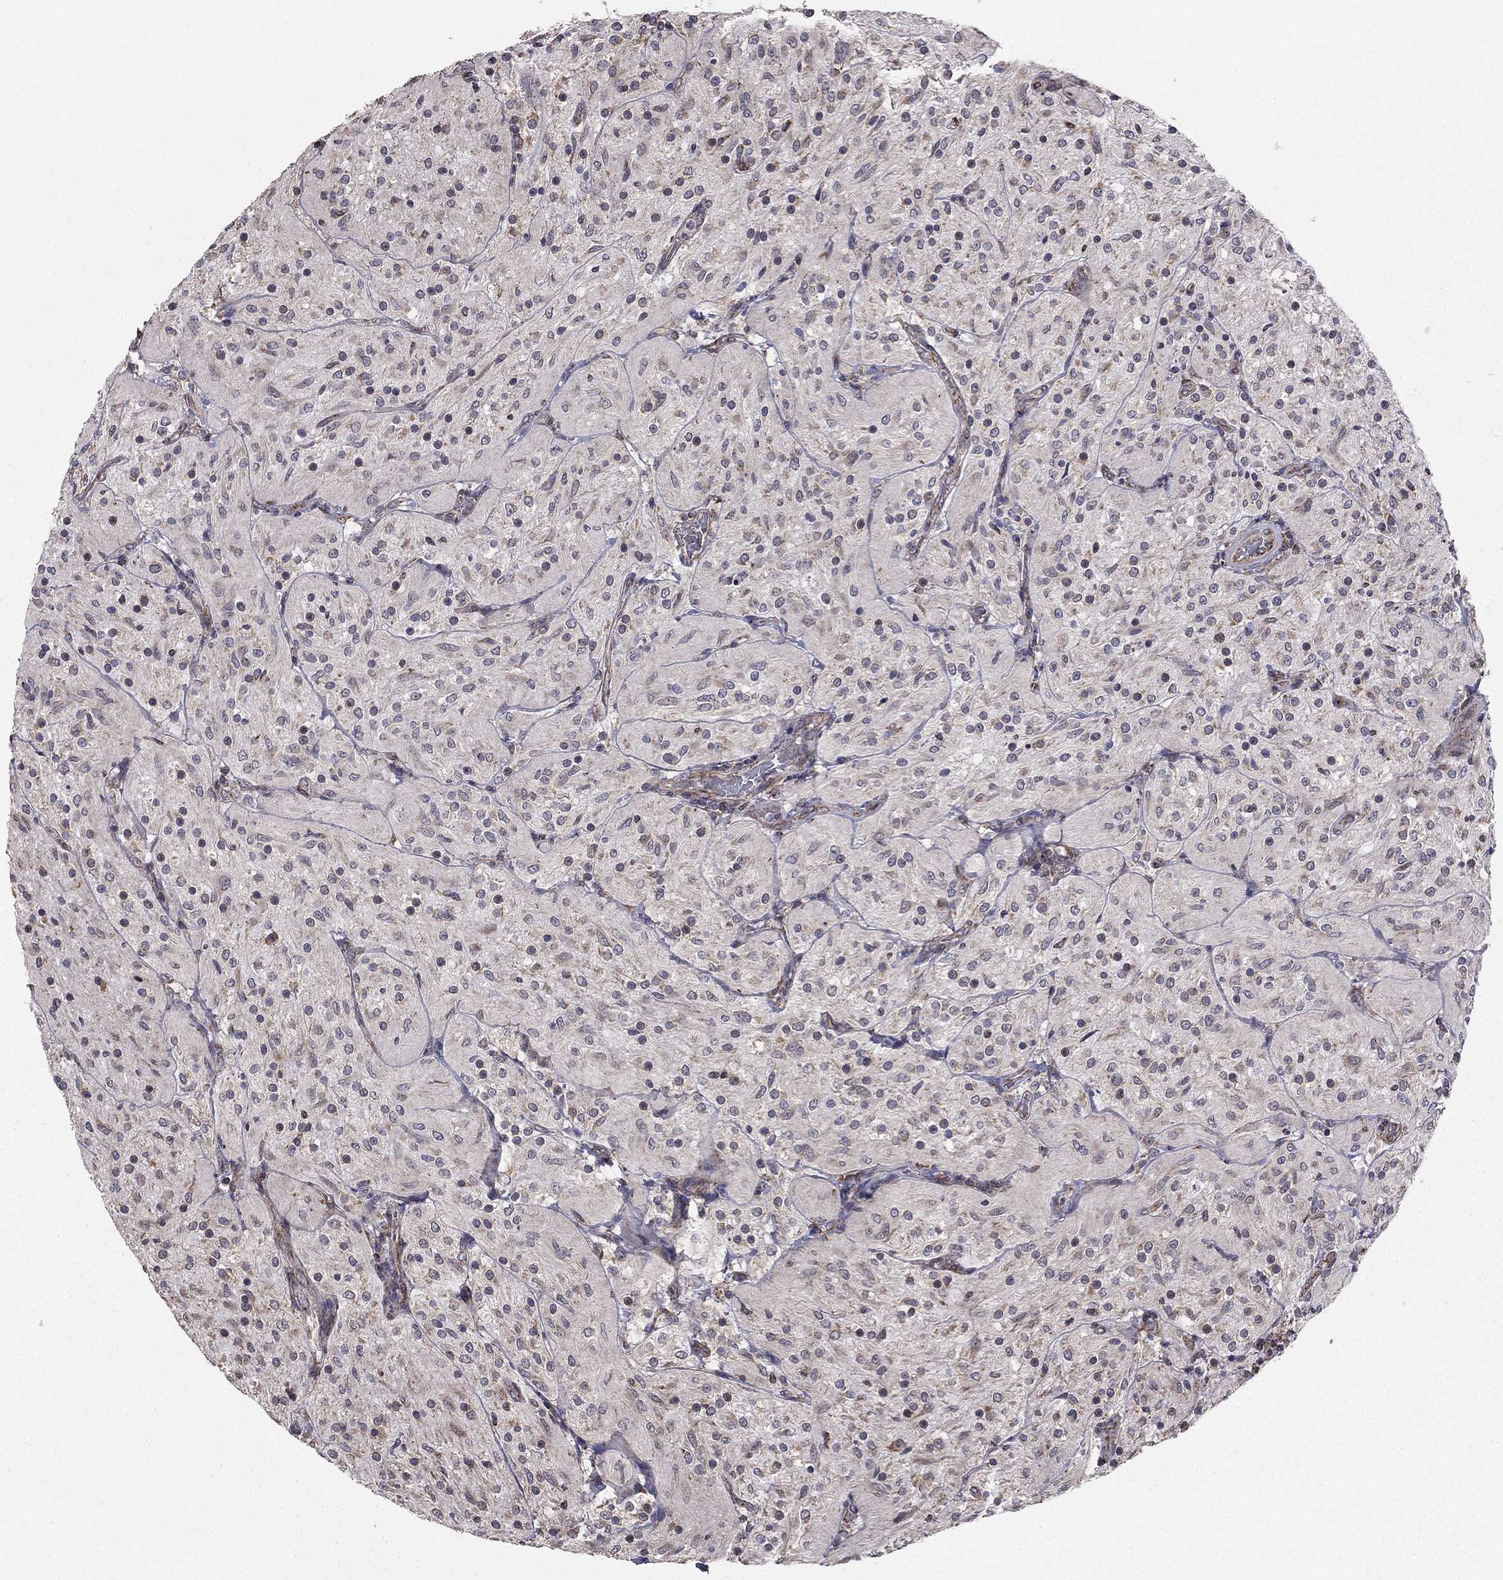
{"staining": {"intensity": "negative", "quantity": "none", "location": "none"}, "tissue": "glioma", "cell_type": "Tumor cells", "image_type": "cancer", "snomed": [{"axis": "morphology", "description": "Glioma, malignant, Low grade"}, {"axis": "topography", "description": "Brain"}], "caption": "DAB immunohistochemical staining of malignant glioma (low-grade) reveals no significant staining in tumor cells.", "gene": "NKIRAS1", "patient": {"sex": "male", "age": 3}}